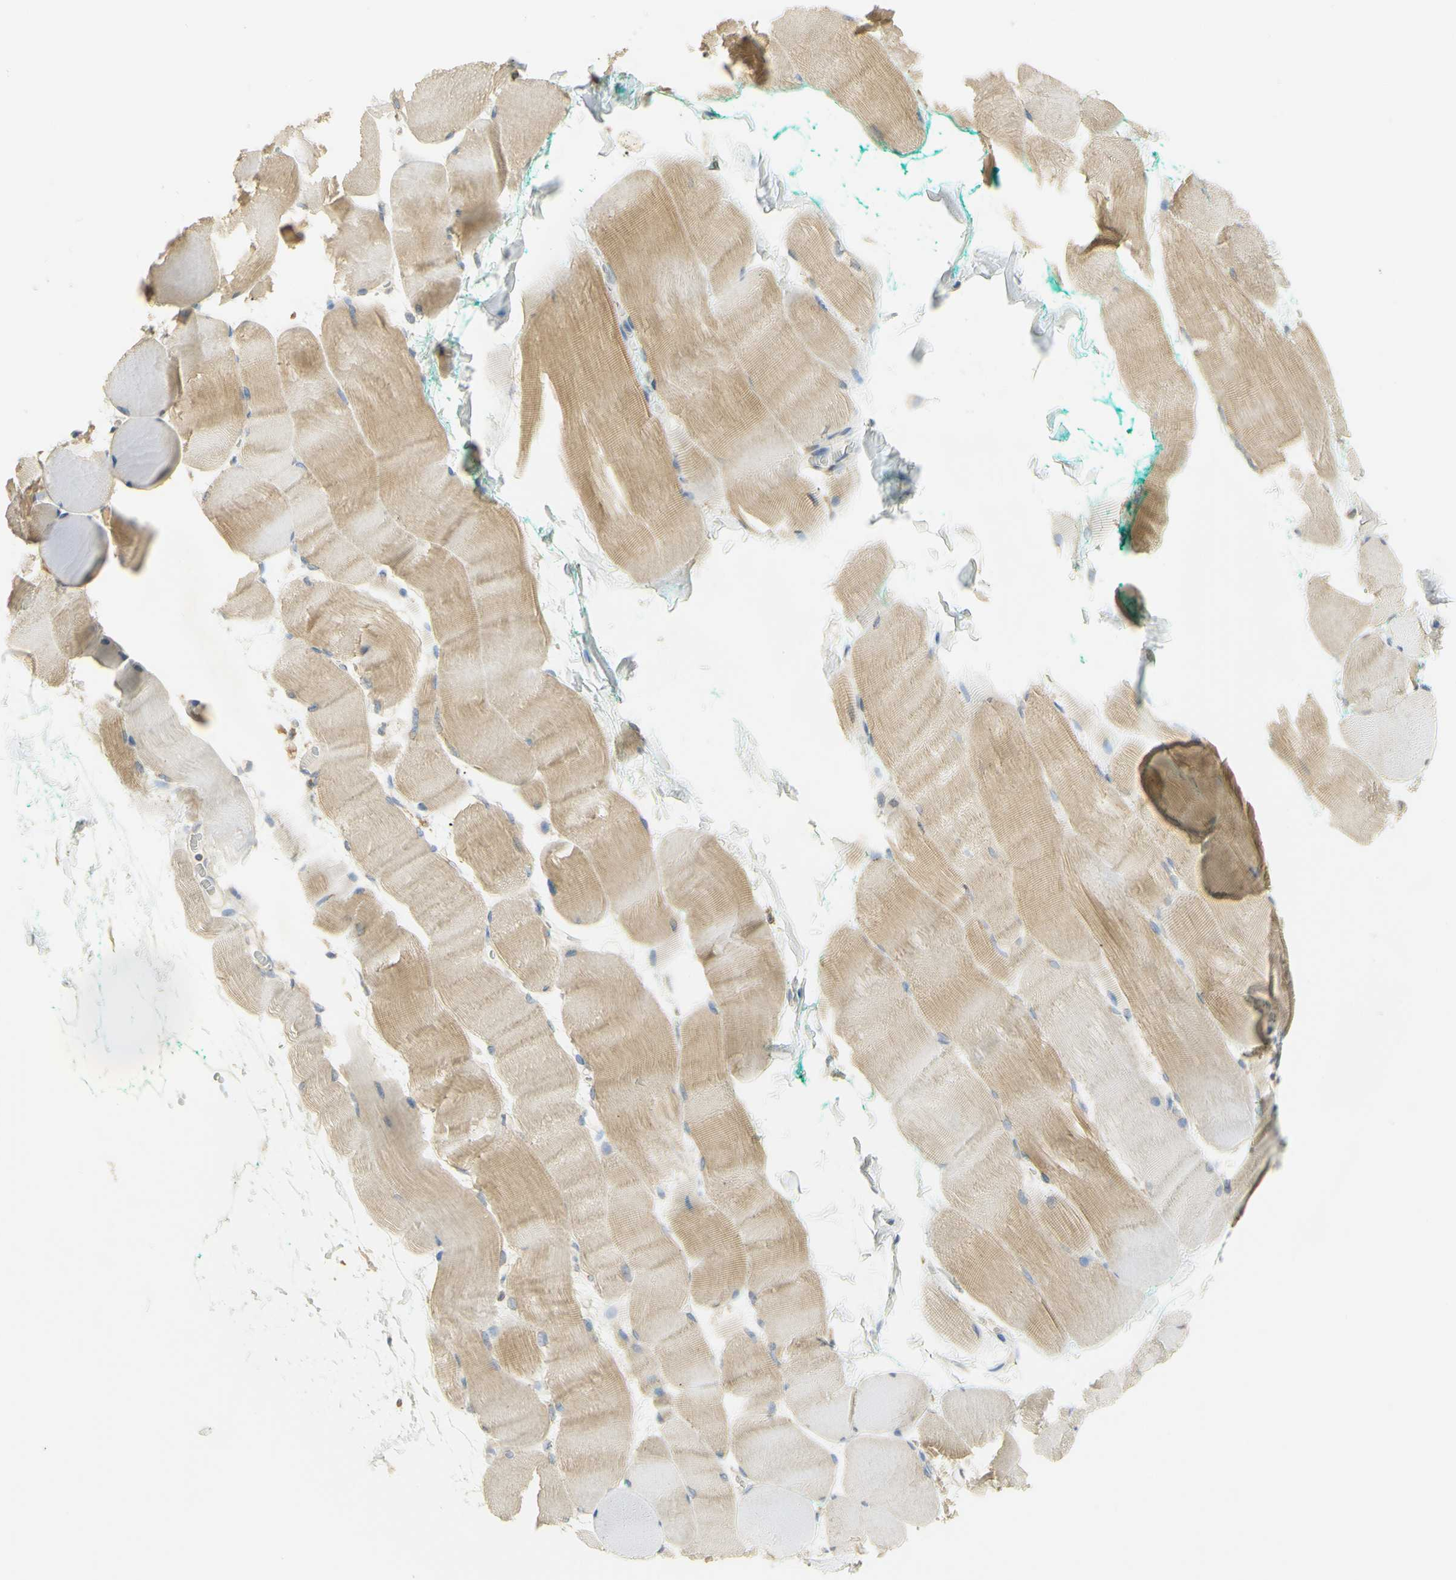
{"staining": {"intensity": "weak", "quantity": ">75%", "location": "cytoplasmic/membranous"}, "tissue": "skeletal muscle", "cell_type": "Myocytes", "image_type": "normal", "snomed": [{"axis": "morphology", "description": "Normal tissue, NOS"}, {"axis": "morphology", "description": "Squamous cell carcinoma, NOS"}, {"axis": "topography", "description": "Skeletal muscle"}], "caption": "Myocytes reveal low levels of weak cytoplasmic/membranous expression in approximately >75% of cells in normal skeletal muscle.", "gene": "PAK1", "patient": {"sex": "male", "age": 51}}